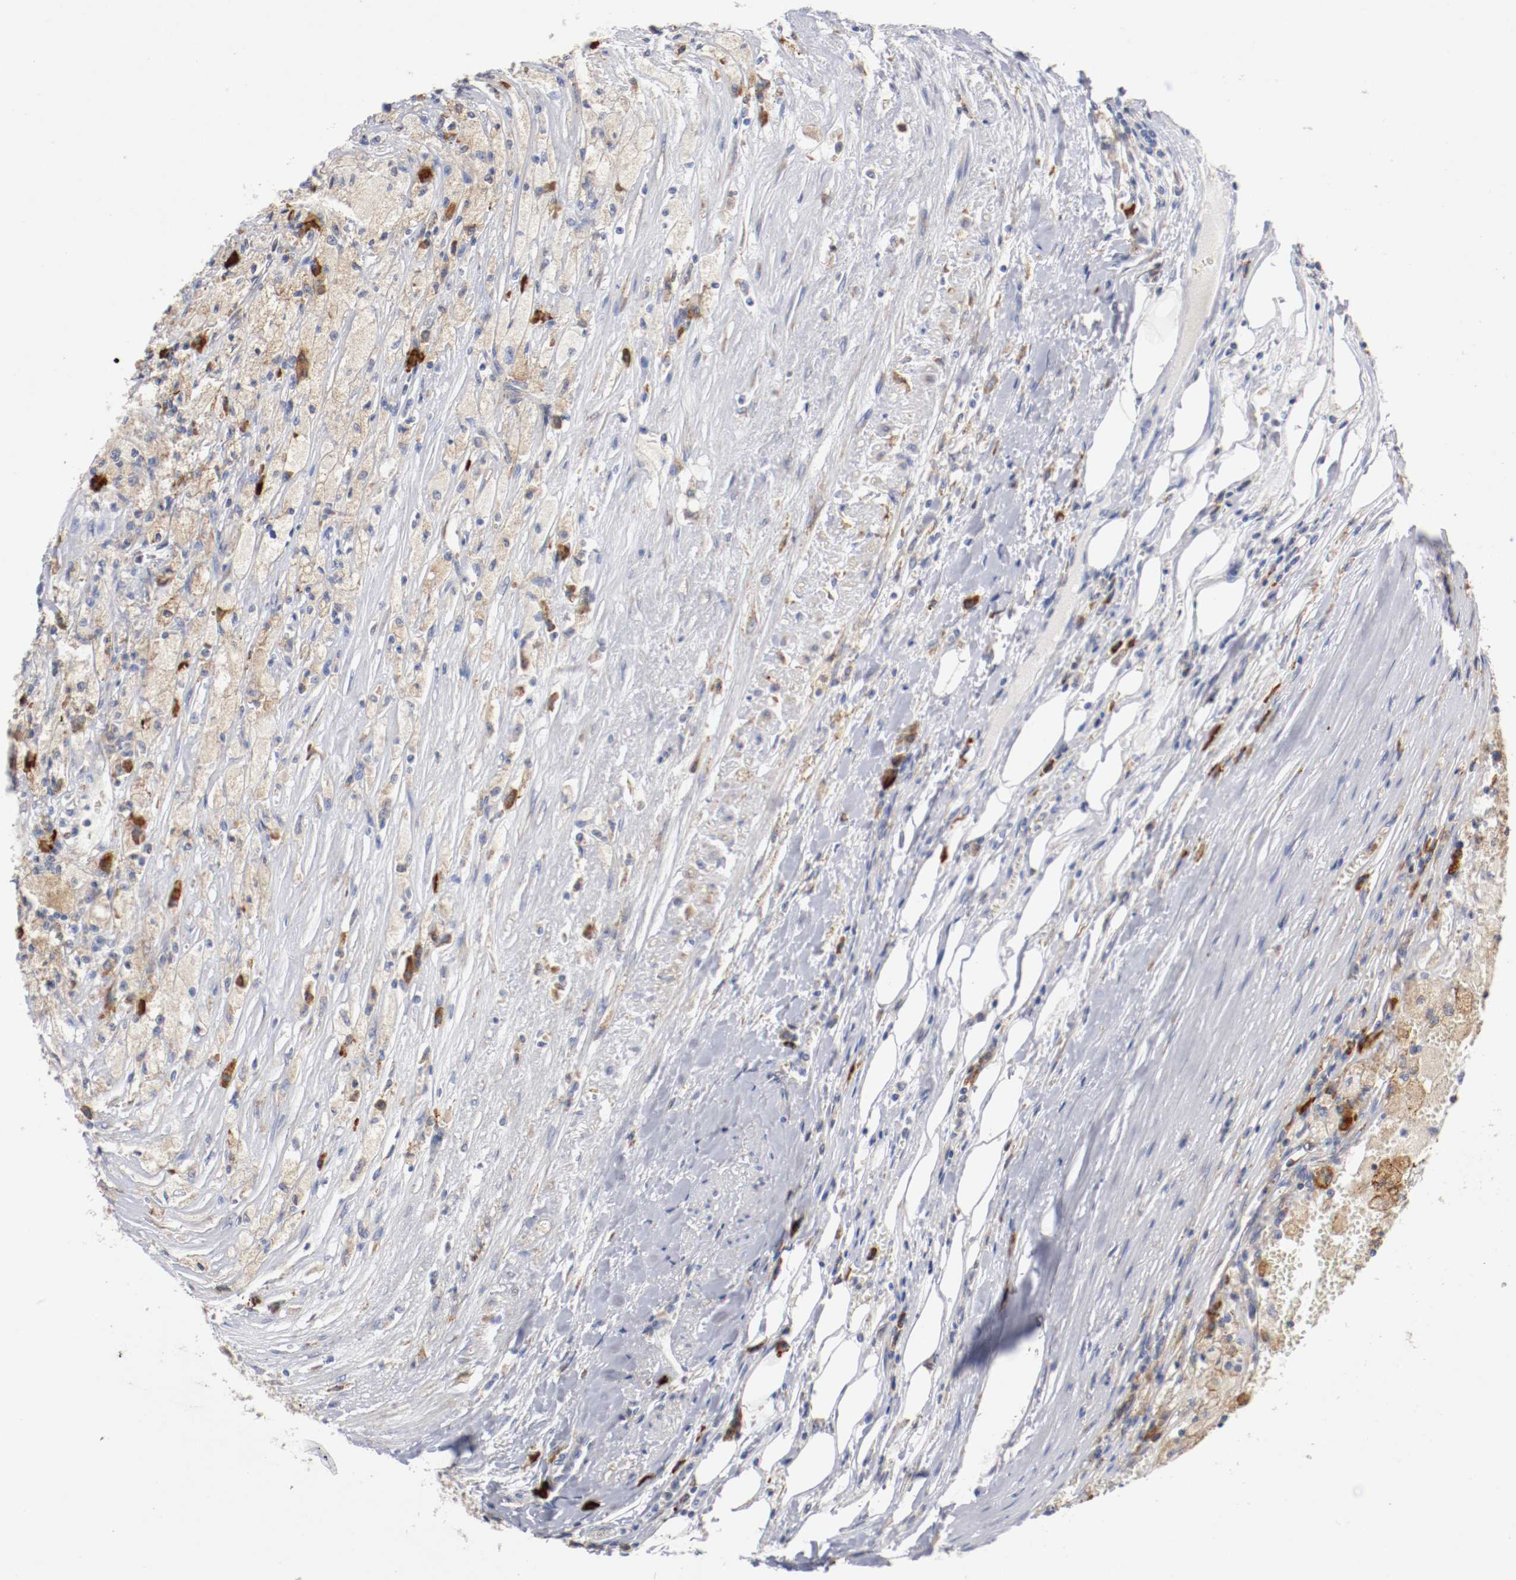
{"staining": {"intensity": "moderate", "quantity": ">75%", "location": "cytoplasmic/membranous"}, "tissue": "renal cancer", "cell_type": "Tumor cells", "image_type": "cancer", "snomed": [{"axis": "morphology", "description": "Normal tissue, NOS"}, {"axis": "morphology", "description": "Adenocarcinoma, NOS"}, {"axis": "topography", "description": "Kidney"}], "caption": "A brown stain highlights moderate cytoplasmic/membranous expression of a protein in renal adenocarcinoma tumor cells.", "gene": "TRAF2", "patient": {"sex": "male", "age": 71}}